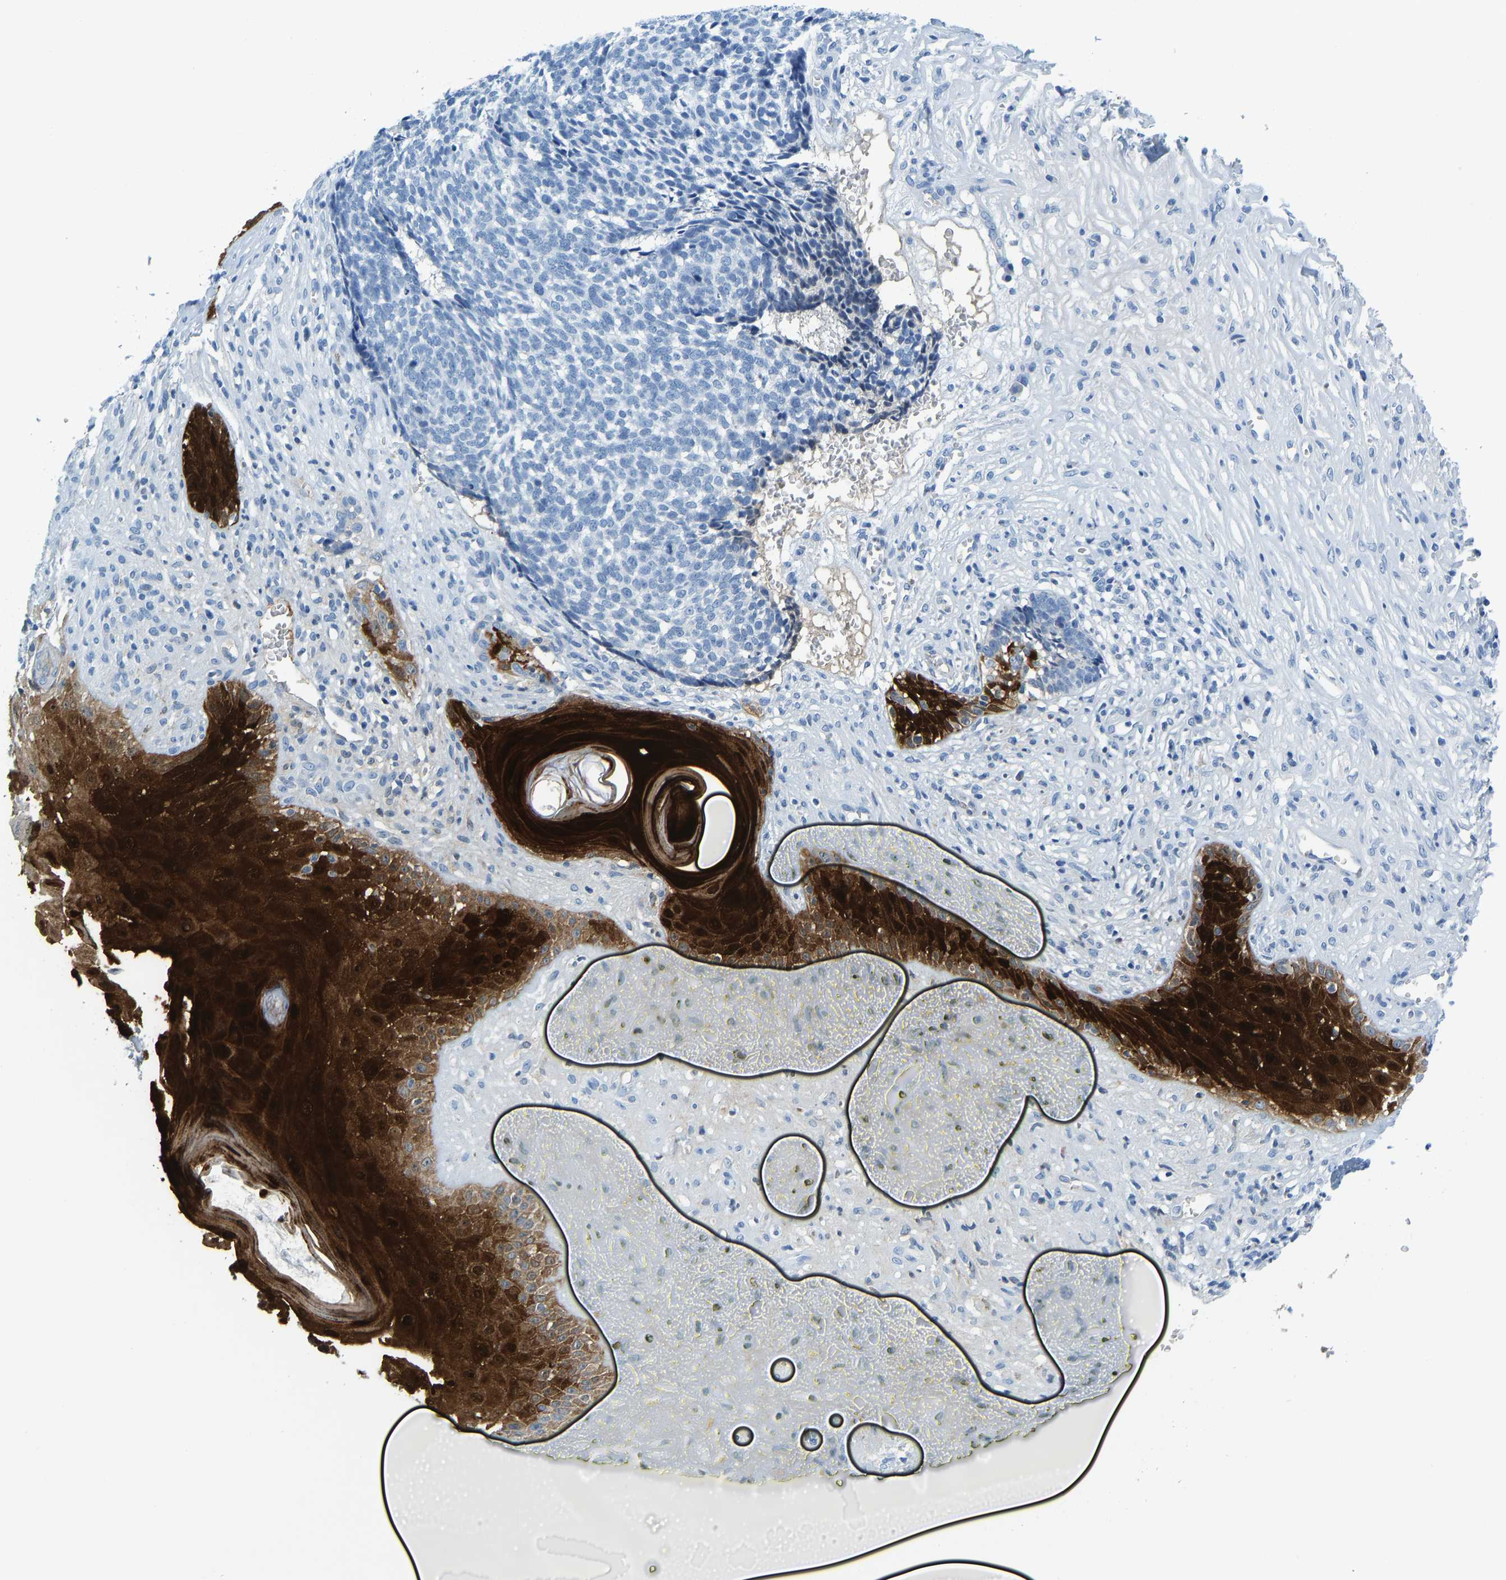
{"staining": {"intensity": "negative", "quantity": "none", "location": "none"}, "tissue": "skin cancer", "cell_type": "Tumor cells", "image_type": "cancer", "snomed": [{"axis": "morphology", "description": "Basal cell carcinoma"}, {"axis": "topography", "description": "Skin"}], "caption": "Skin cancer was stained to show a protein in brown. There is no significant expression in tumor cells.", "gene": "SERPINB3", "patient": {"sex": "male", "age": 84}}